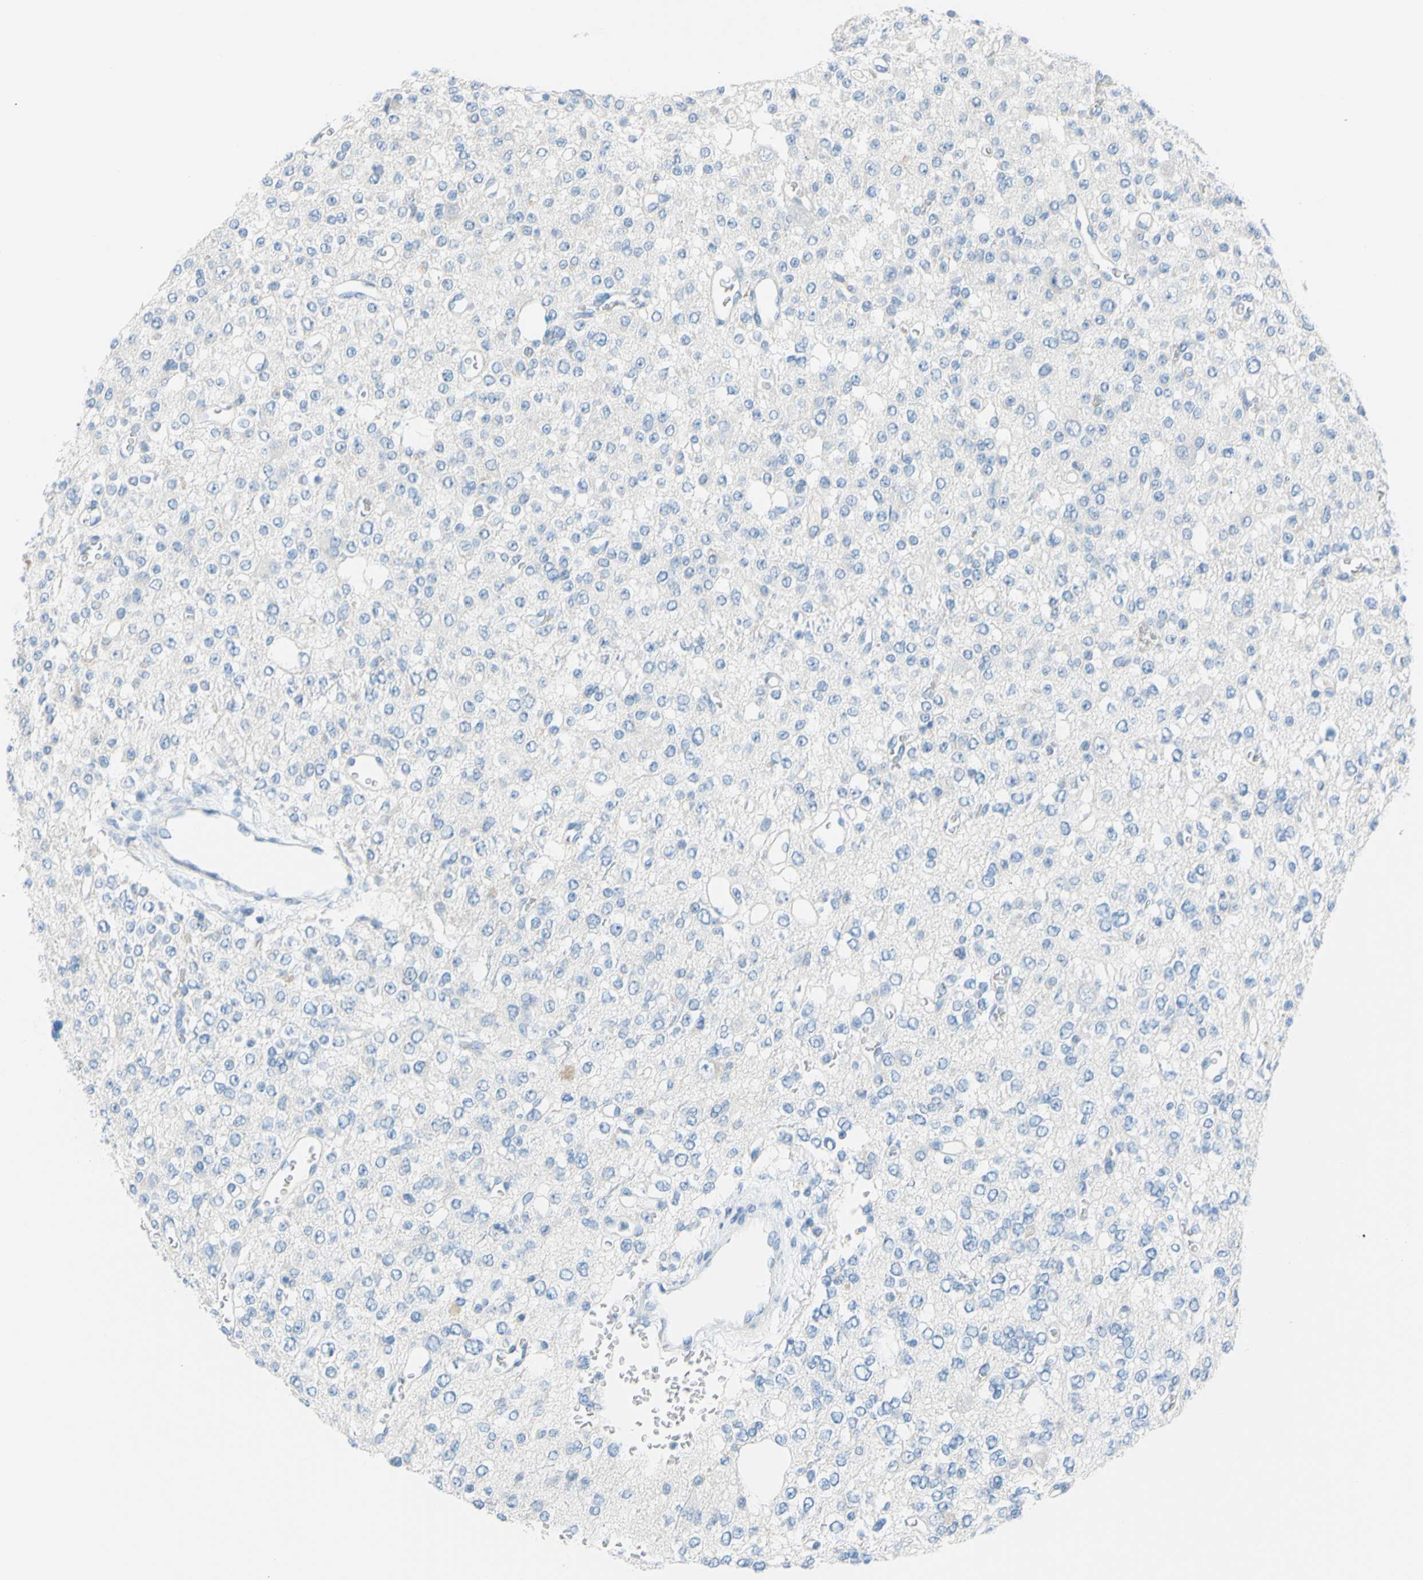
{"staining": {"intensity": "negative", "quantity": "none", "location": "none"}, "tissue": "glioma", "cell_type": "Tumor cells", "image_type": "cancer", "snomed": [{"axis": "morphology", "description": "Glioma, malignant, Low grade"}, {"axis": "topography", "description": "Brain"}], "caption": "Immunohistochemical staining of malignant glioma (low-grade) displays no significant positivity in tumor cells.", "gene": "DCT", "patient": {"sex": "male", "age": 38}}